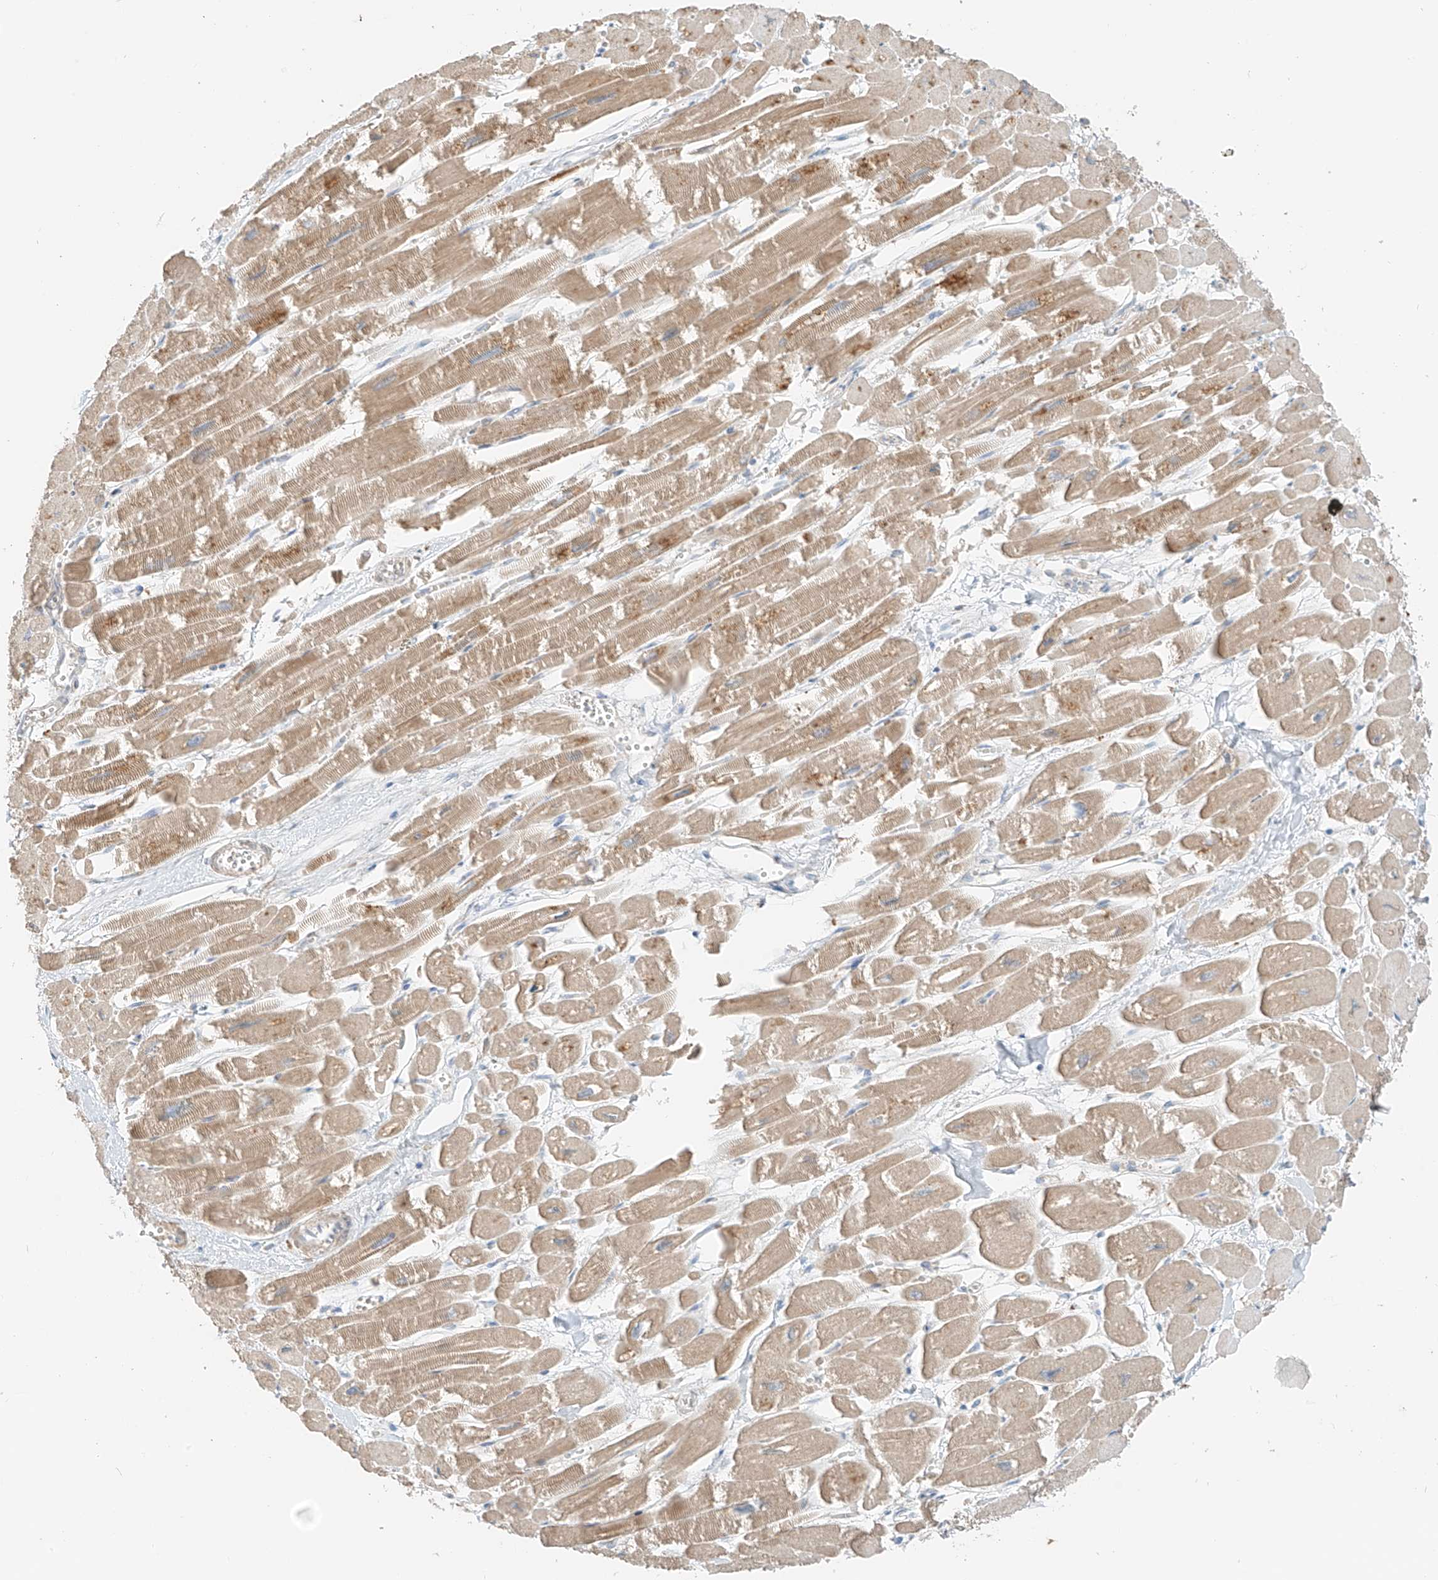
{"staining": {"intensity": "moderate", "quantity": ">75%", "location": "cytoplasmic/membranous"}, "tissue": "heart muscle", "cell_type": "Cardiomyocytes", "image_type": "normal", "snomed": [{"axis": "morphology", "description": "Normal tissue, NOS"}, {"axis": "topography", "description": "Heart"}], "caption": "Cardiomyocytes show medium levels of moderate cytoplasmic/membranous expression in about >75% of cells in benign human heart muscle. (DAB = brown stain, brightfield microscopy at high magnification).", "gene": "FSTL1", "patient": {"sex": "male", "age": 54}}